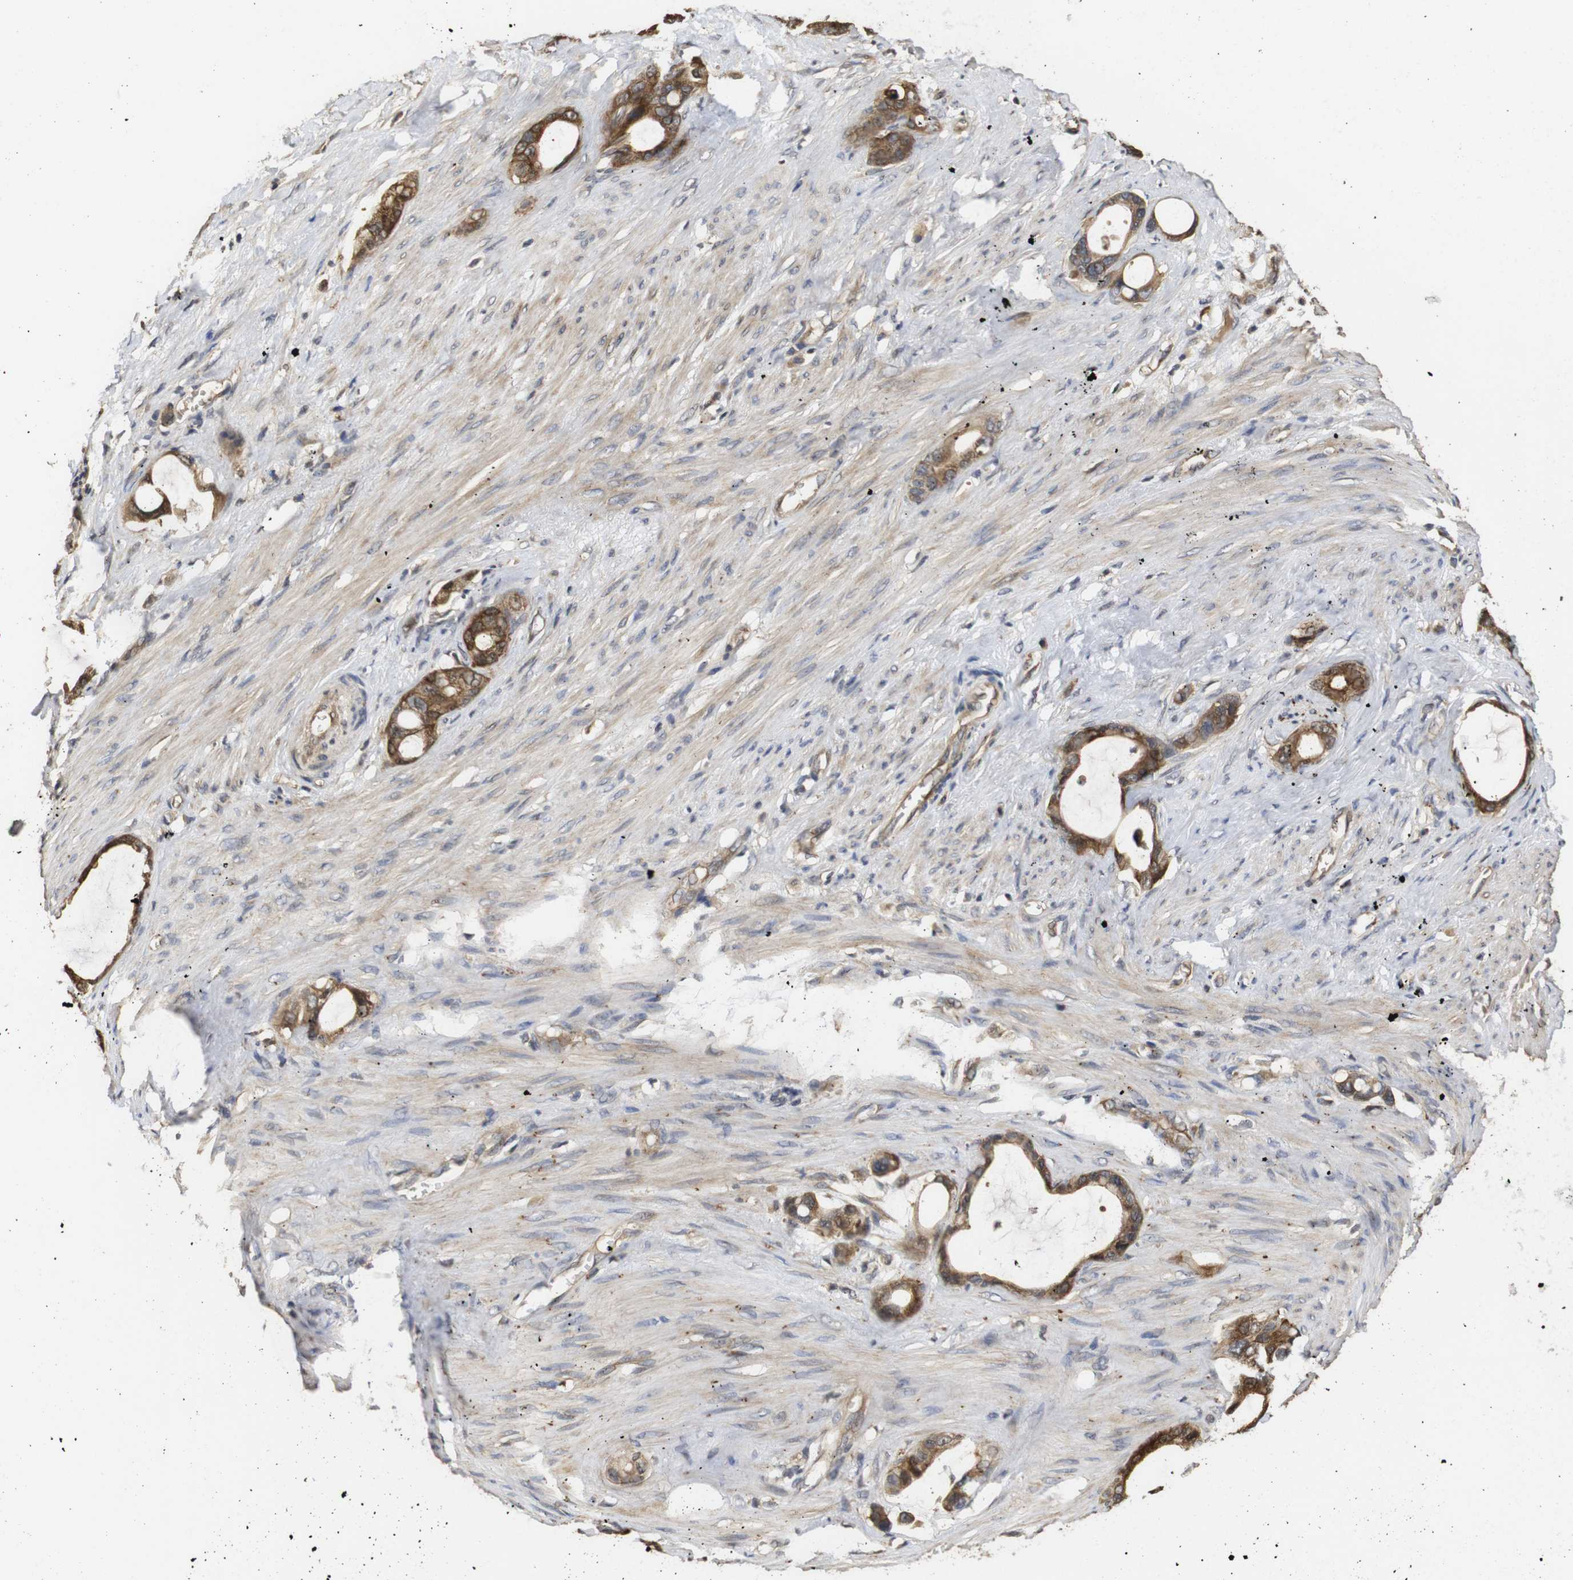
{"staining": {"intensity": "strong", "quantity": ">75%", "location": "cytoplasmic/membranous"}, "tissue": "stomach cancer", "cell_type": "Tumor cells", "image_type": "cancer", "snomed": [{"axis": "morphology", "description": "Adenocarcinoma, NOS"}, {"axis": "topography", "description": "Stomach"}], "caption": "Immunohistochemistry of human adenocarcinoma (stomach) exhibits high levels of strong cytoplasmic/membranous staining in approximately >75% of tumor cells.", "gene": "PTPN14", "patient": {"sex": "female", "age": 75}}